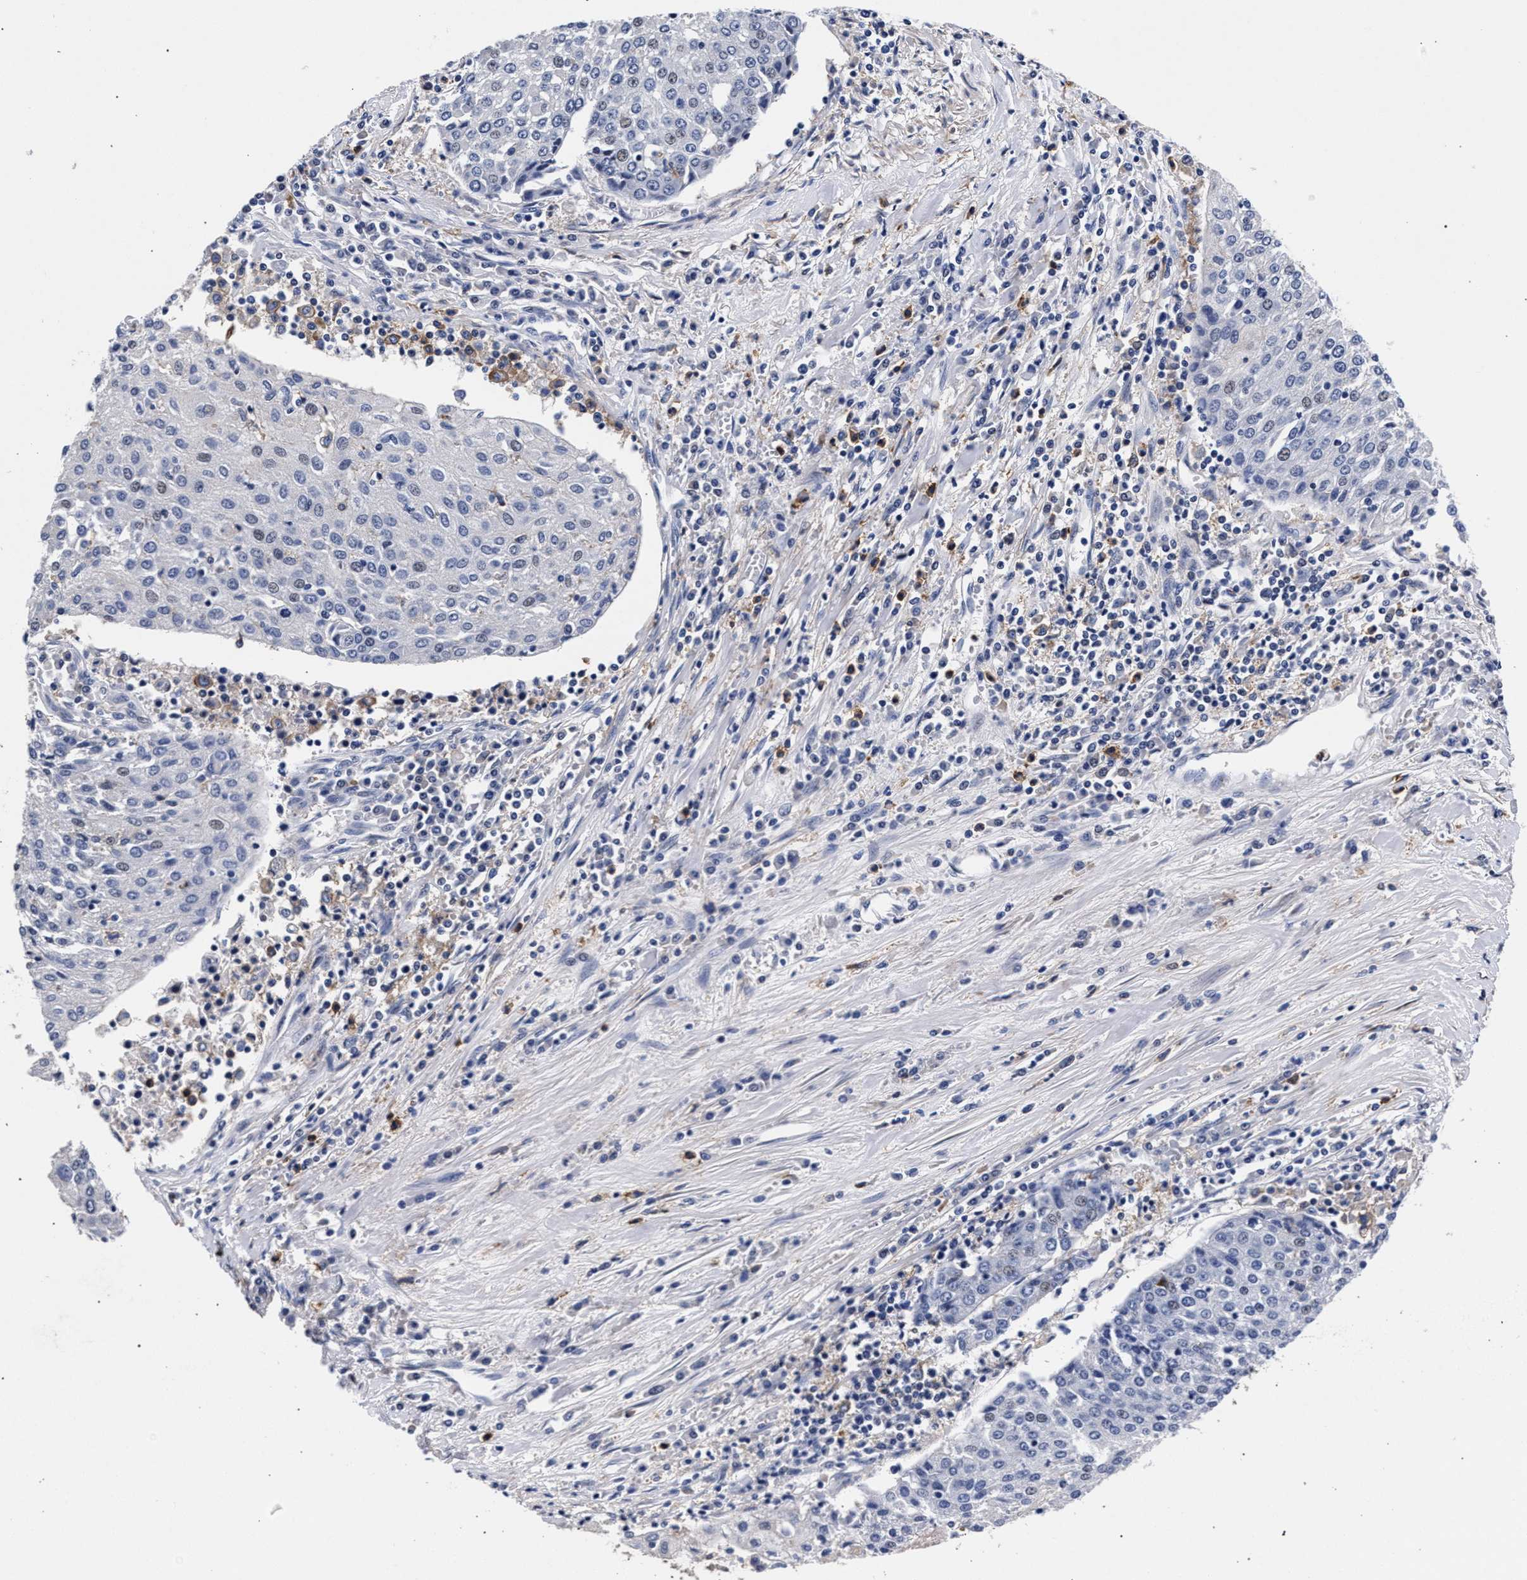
{"staining": {"intensity": "weak", "quantity": "<25%", "location": "nuclear"}, "tissue": "urothelial cancer", "cell_type": "Tumor cells", "image_type": "cancer", "snomed": [{"axis": "morphology", "description": "Urothelial carcinoma, High grade"}, {"axis": "topography", "description": "Urinary bladder"}], "caption": "Immunohistochemistry micrograph of neoplastic tissue: human urothelial cancer stained with DAB (3,3'-diaminobenzidine) displays no significant protein positivity in tumor cells.", "gene": "ZNF462", "patient": {"sex": "female", "age": 85}}